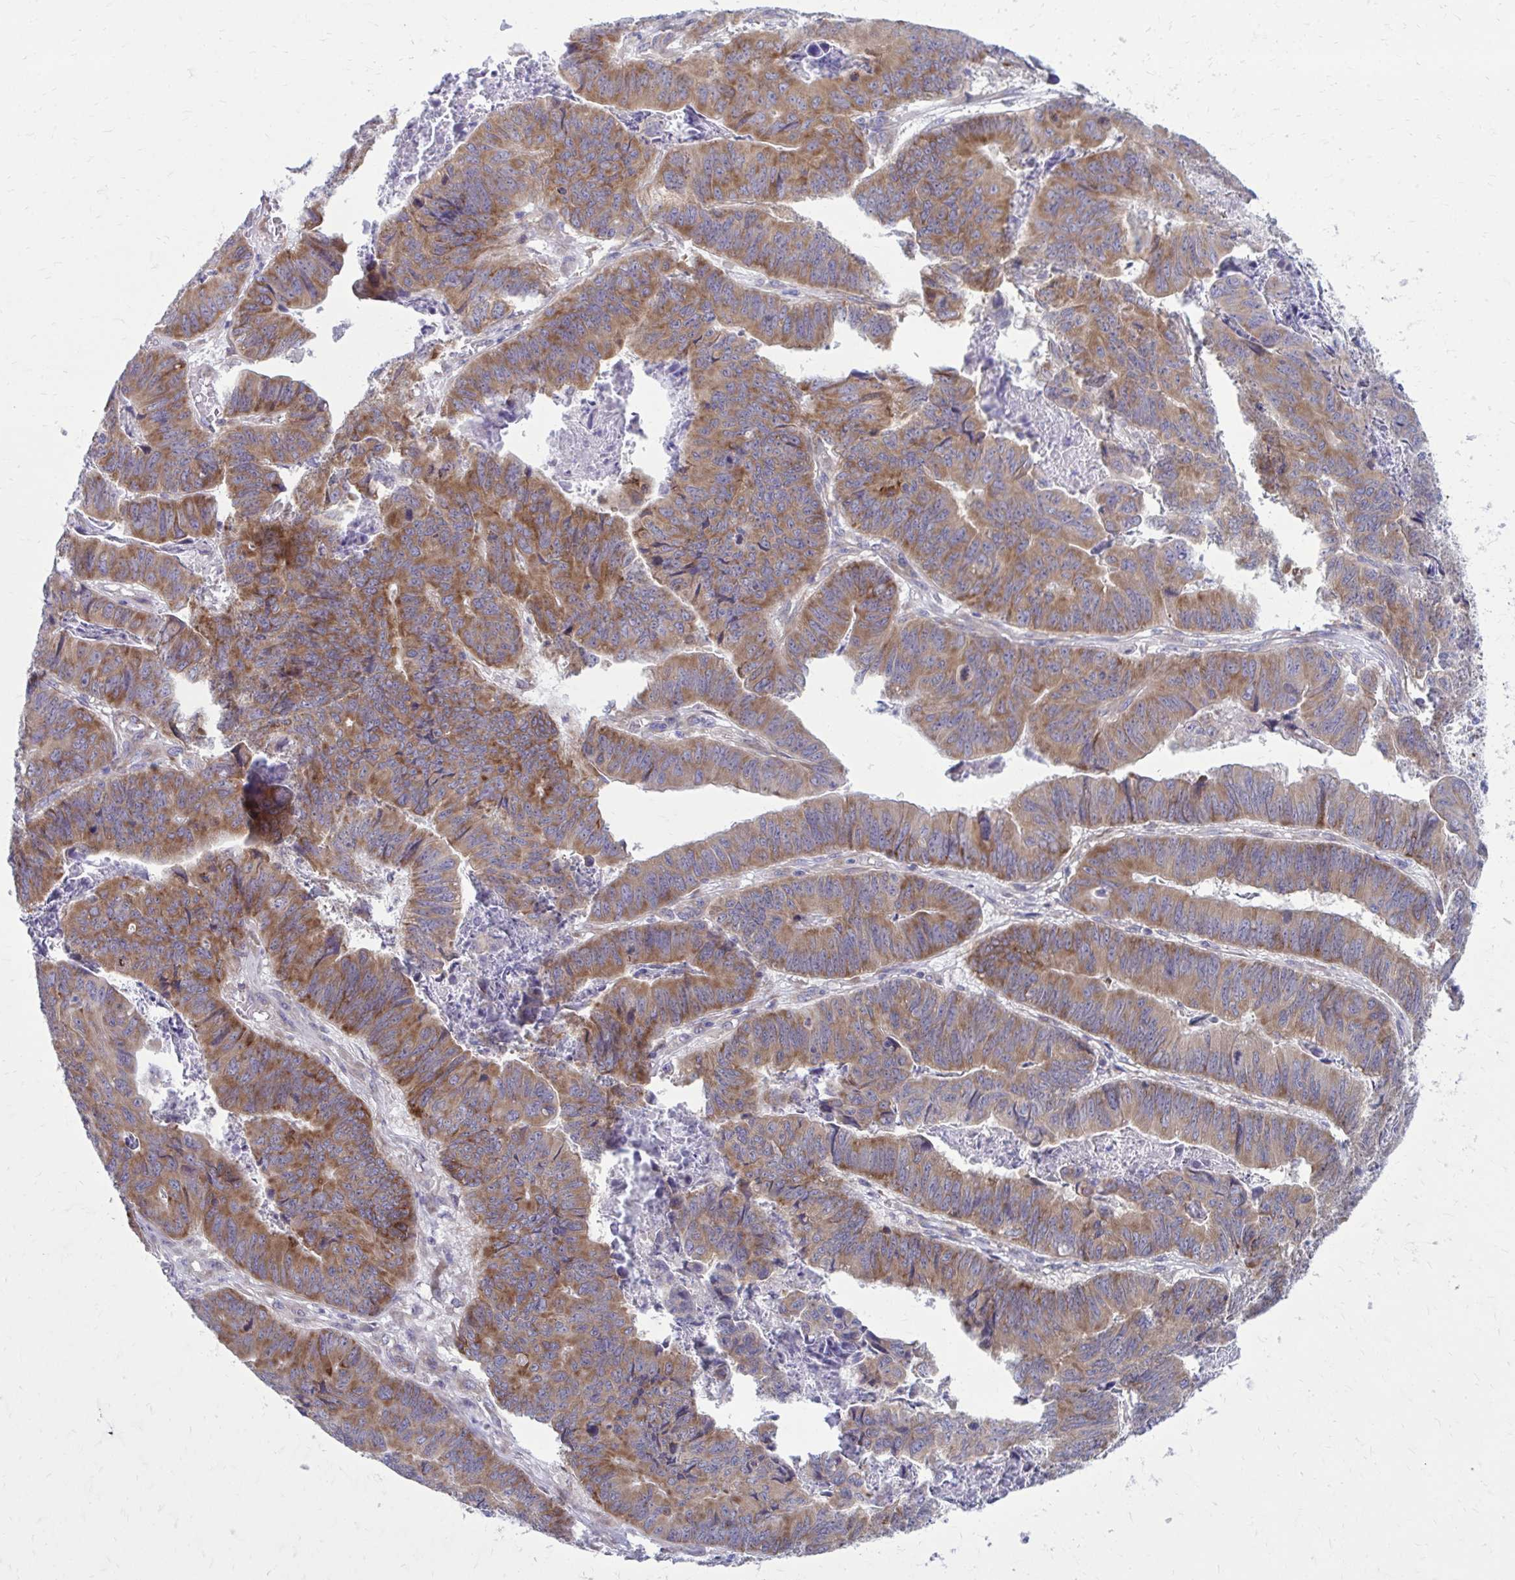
{"staining": {"intensity": "moderate", "quantity": ">75%", "location": "cytoplasmic/membranous"}, "tissue": "stomach cancer", "cell_type": "Tumor cells", "image_type": "cancer", "snomed": [{"axis": "morphology", "description": "Adenocarcinoma, NOS"}, {"axis": "topography", "description": "Stomach, lower"}], "caption": "A micrograph of stomach cancer (adenocarcinoma) stained for a protein displays moderate cytoplasmic/membranous brown staining in tumor cells.", "gene": "GIGYF2", "patient": {"sex": "male", "age": 77}}